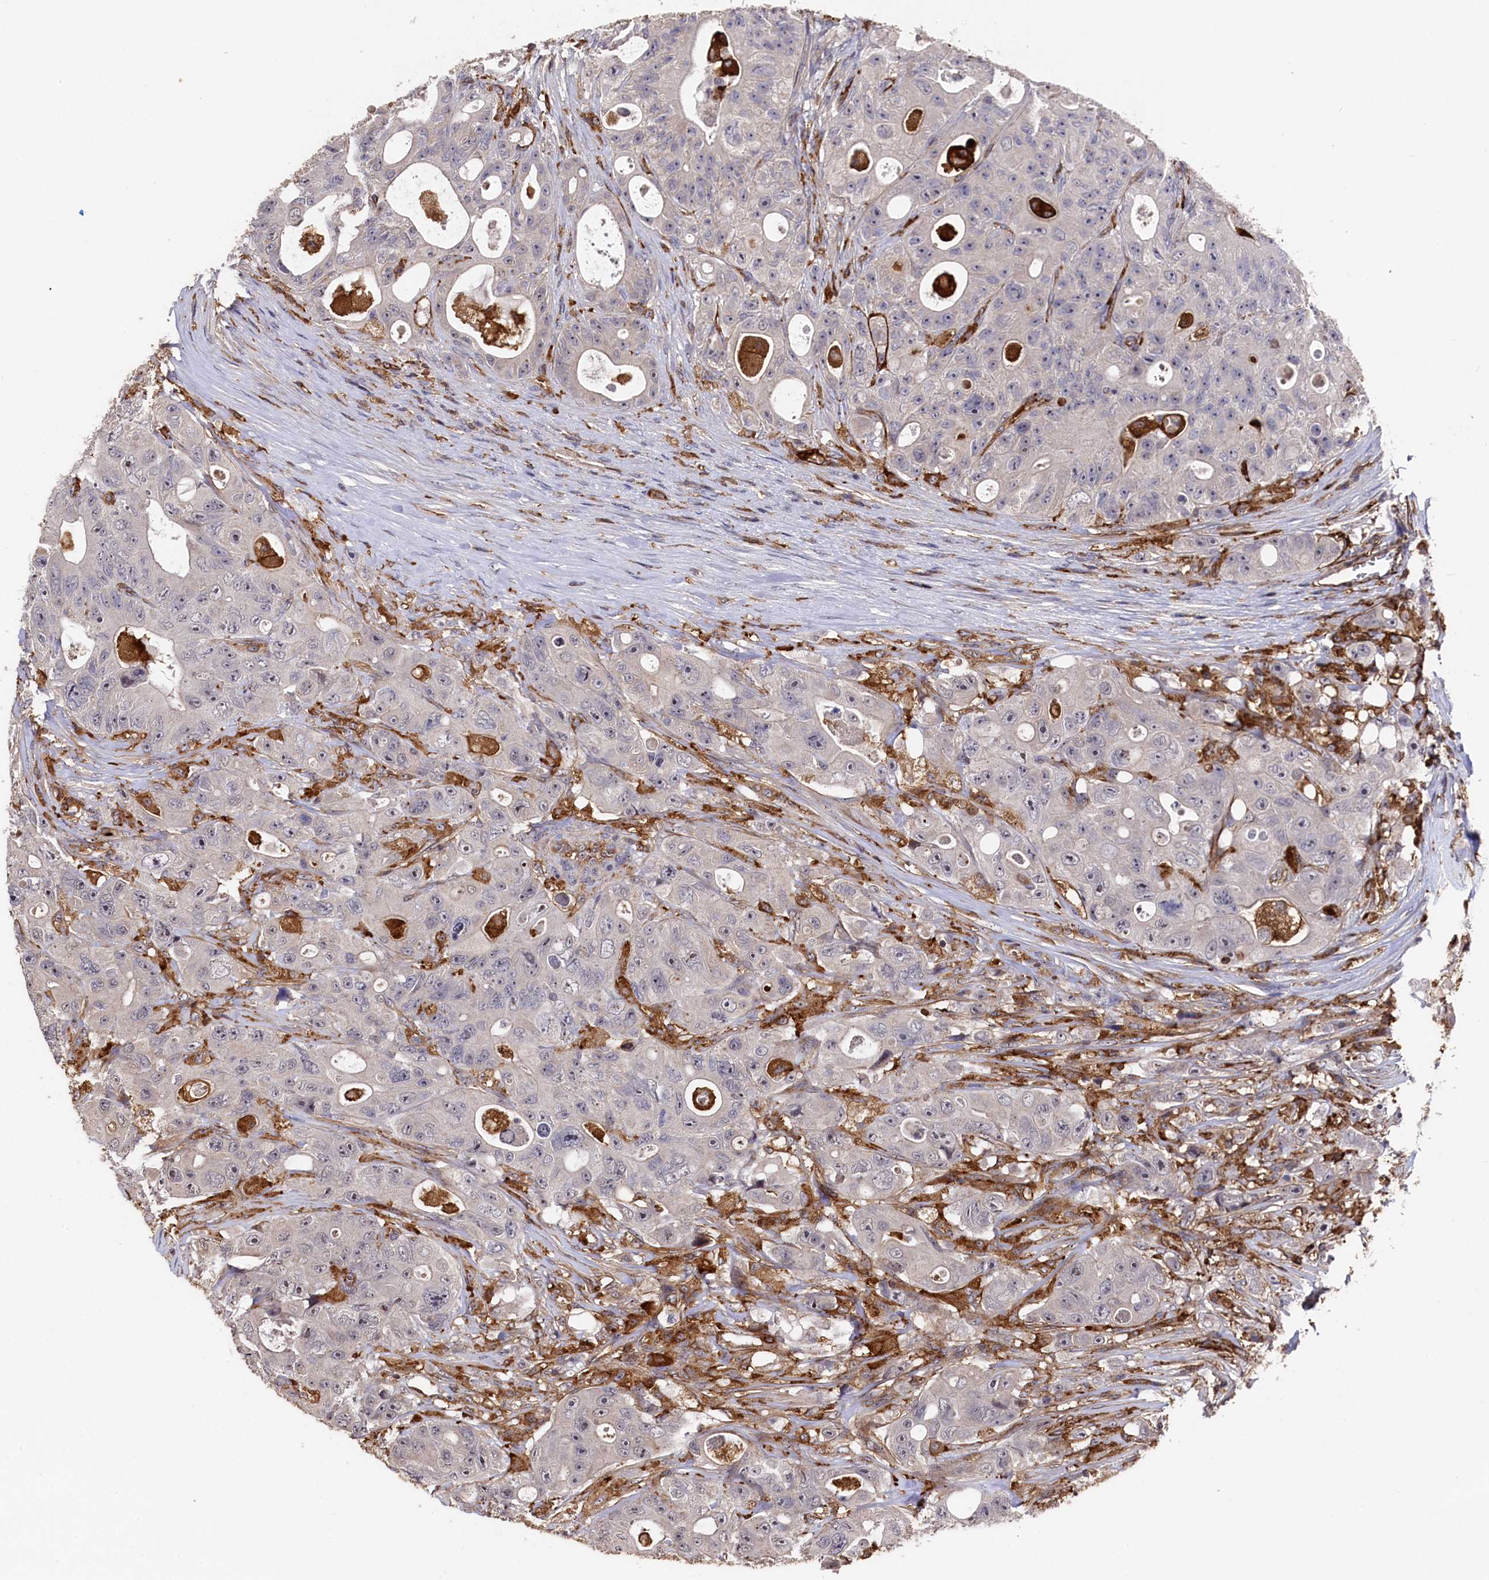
{"staining": {"intensity": "negative", "quantity": "none", "location": "none"}, "tissue": "colorectal cancer", "cell_type": "Tumor cells", "image_type": "cancer", "snomed": [{"axis": "morphology", "description": "Adenocarcinoma, NOS"}, {"axis": "topography", "description": "Colon"}], "caption": "Photomicrograph shows no significant protein expression in tumor cells of colorectal cancer.", "gene": "PLEKHO2", "patient": {"sex": "female", "age": 46}}